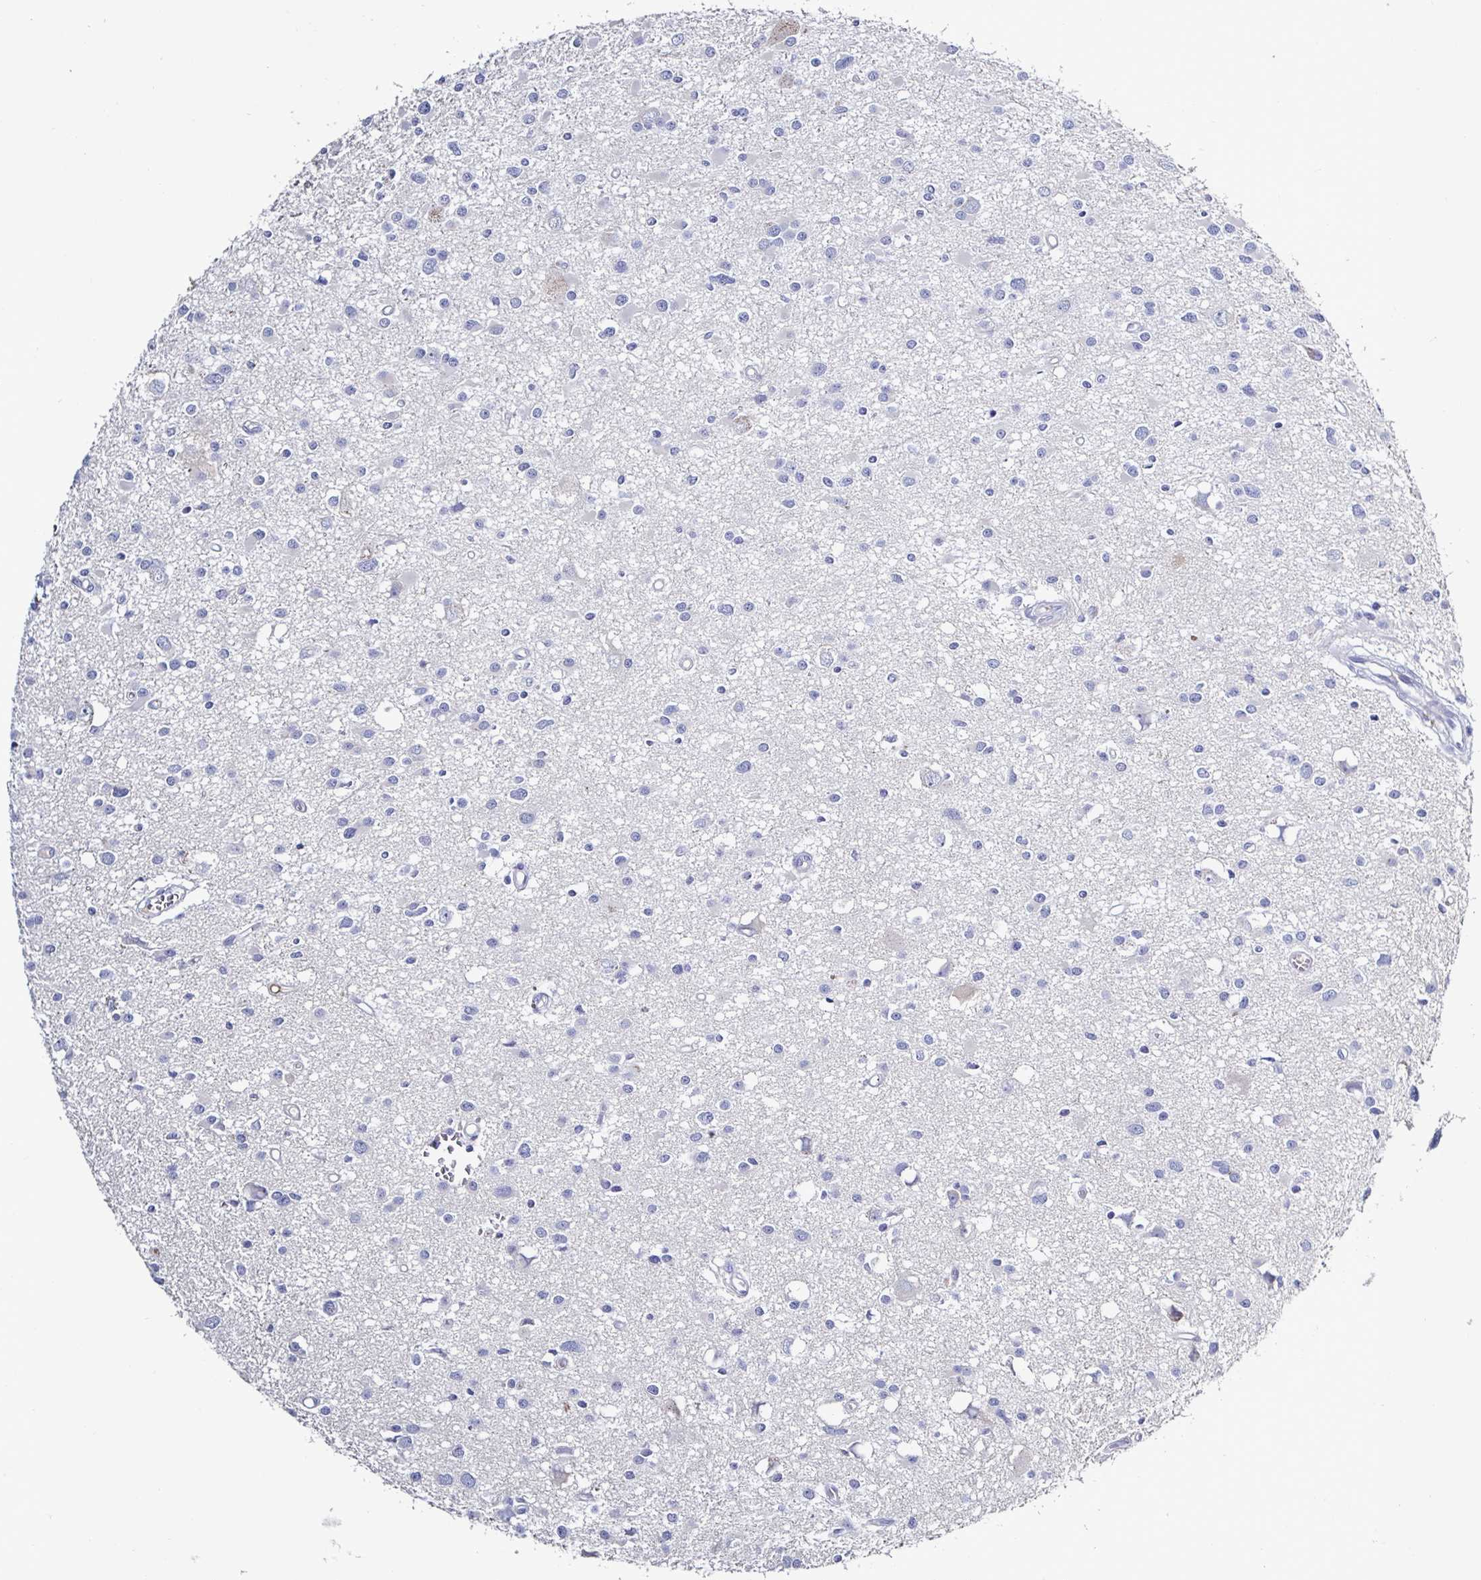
{"staining": {"intensity": "negative", "quantity": "none", "location": "none"}, "tissue": "glioma", "cell_type": "Tumor cells", "image_type": "cancer", "snomed": [{"axis": "morphology", "description": "Glioma, malignant, High grade"}, {"axis": "topography", "description": "Brain"}], "caption": "The image reveals no staining of tumor cells in glioma.", "gene": "ACSBG2", "patient": {"sex": "male", "age": 54}}